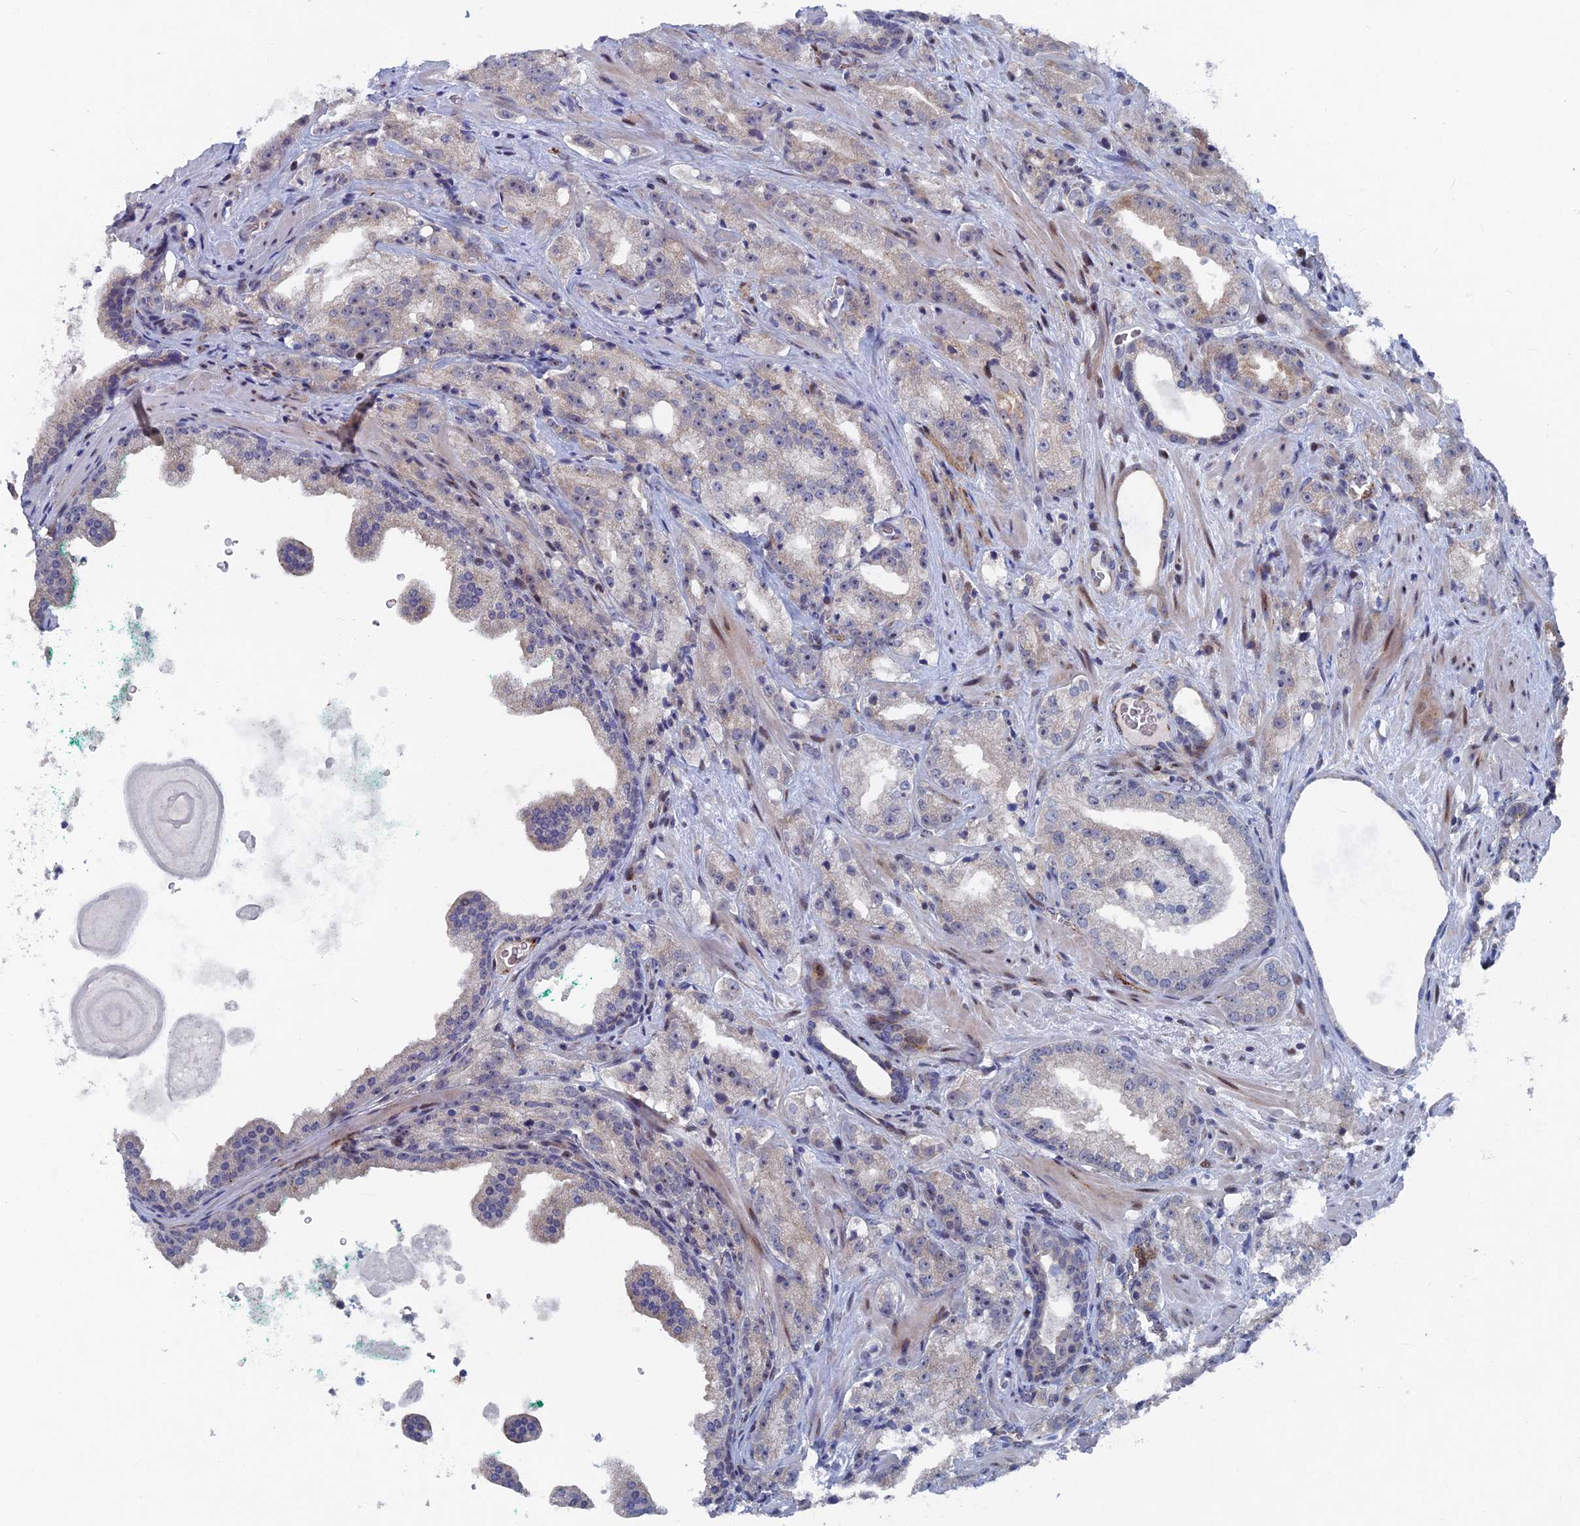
{"staining": {"intensity": "weak", "quantity": "<25%", "location": "cytoplasmic/membranous"}, "tissue": "prostate cancer", "cell_type": "Tumor cells", "image_type": "cancer", "snomed": [{"axis": "morphology", "description": "Adenocarcinoma, High grade"}, {"axis": "topography", "description": "Prostate"}], "caption": "Tumor cells are negative for brown protein staining in high-grade adenocarcinoma (prostate). (DAB immunohistochemistry (IHC), high magnification).", "gene": "SH3D21", "patient": {"sex": "male", "age": 64}}